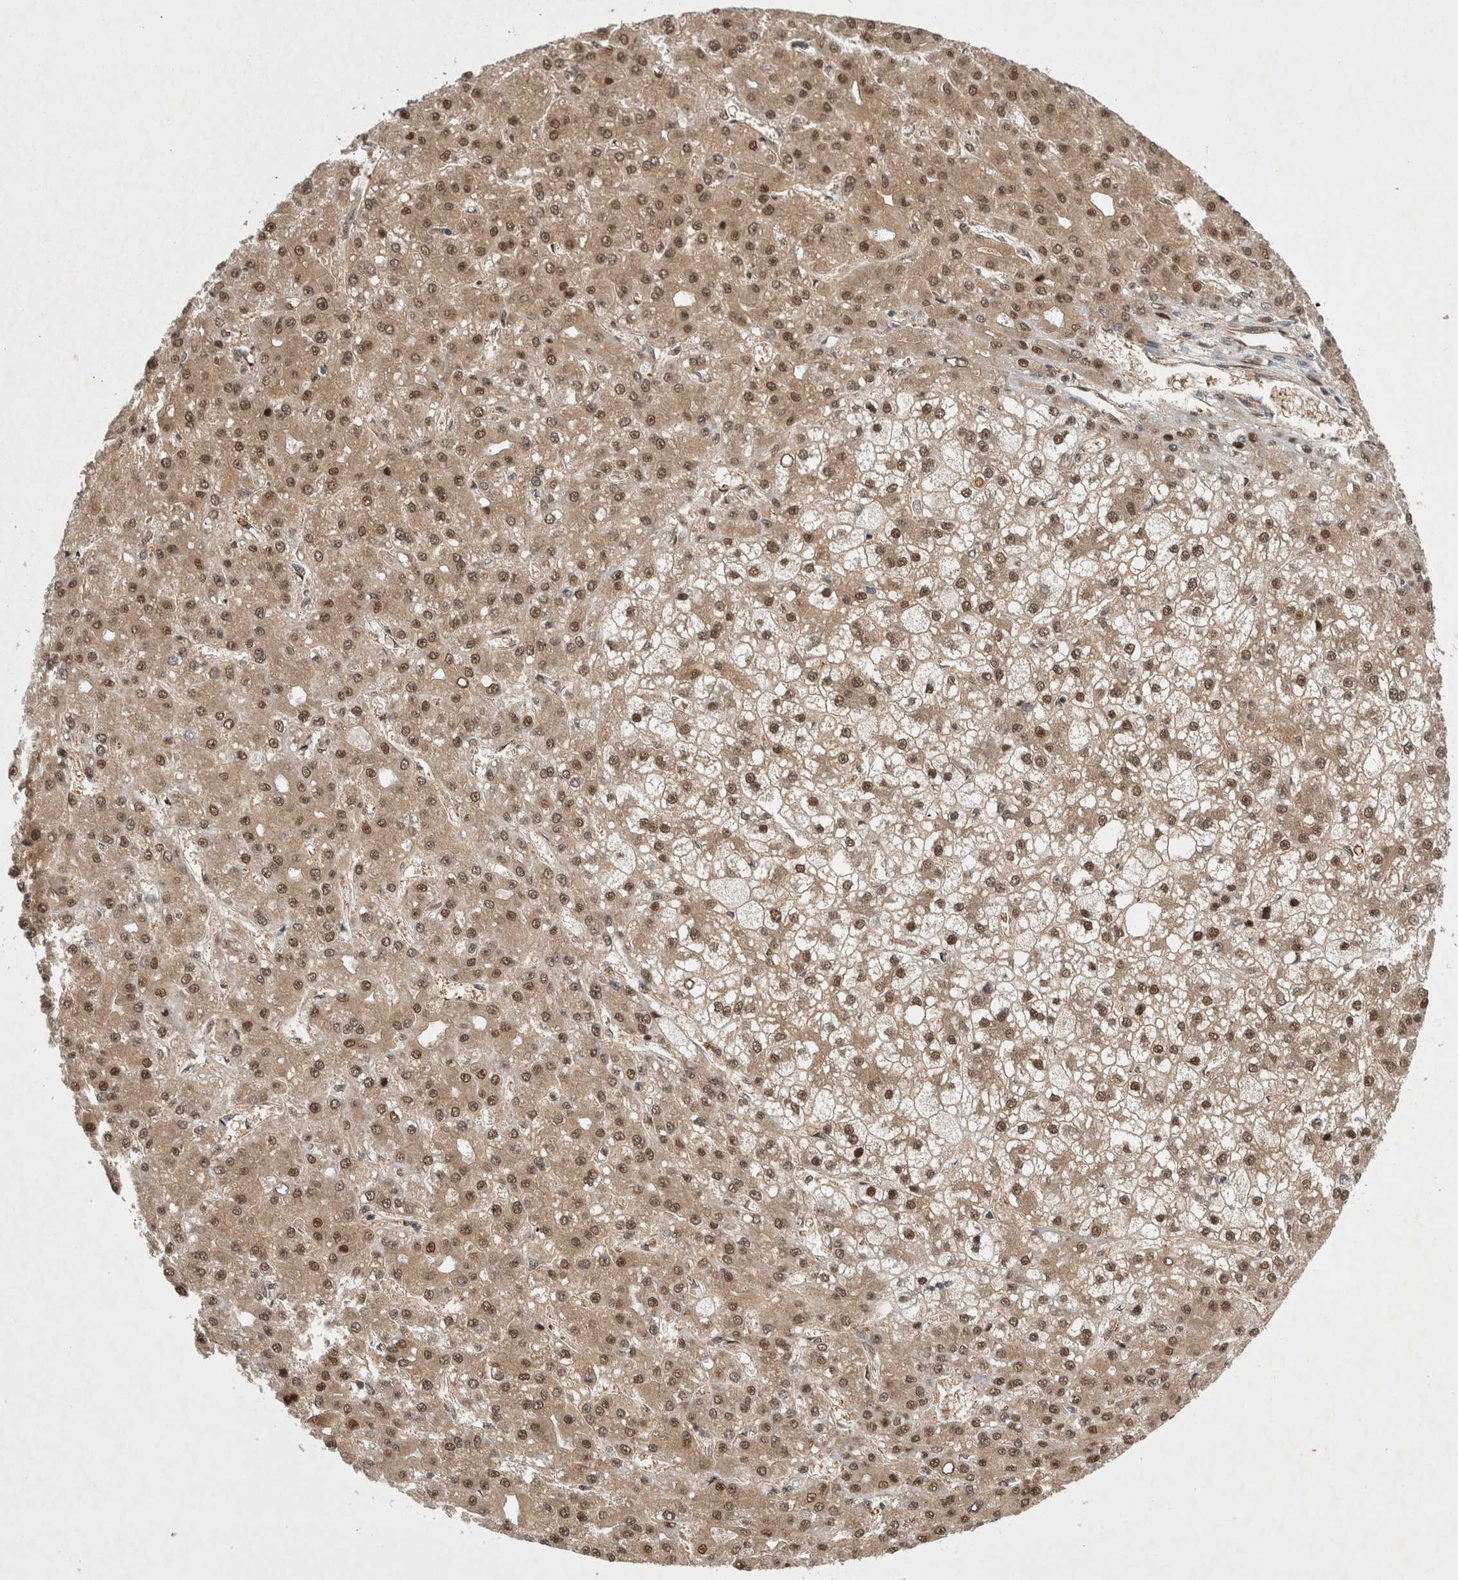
{"staining": {"intensity": "moderate", "quantity": ">75%", "location": "cytoplasmic/membranous,nuclear"}, "tissue": "liver cancer", "cell_type": "Tumor cells", "image_type": "cancer", "snomed": [{"axis": "morphology", "description": "Carcinoma, Hepatocellular, NOS"}, {"axis": "topography", "description": "Liver"}], "caption": "An immunohistochemistry (IHC) micrograph of neoplastic tissue is shown. Protein staining in brown shows moderate cytoplasmic/membranous and nuclear positivity in liver cancer (hepatocellular carcinoma) within tumor cells.", "gene": "PSMB2", "patient": {"sex": "male", "age": 67}}